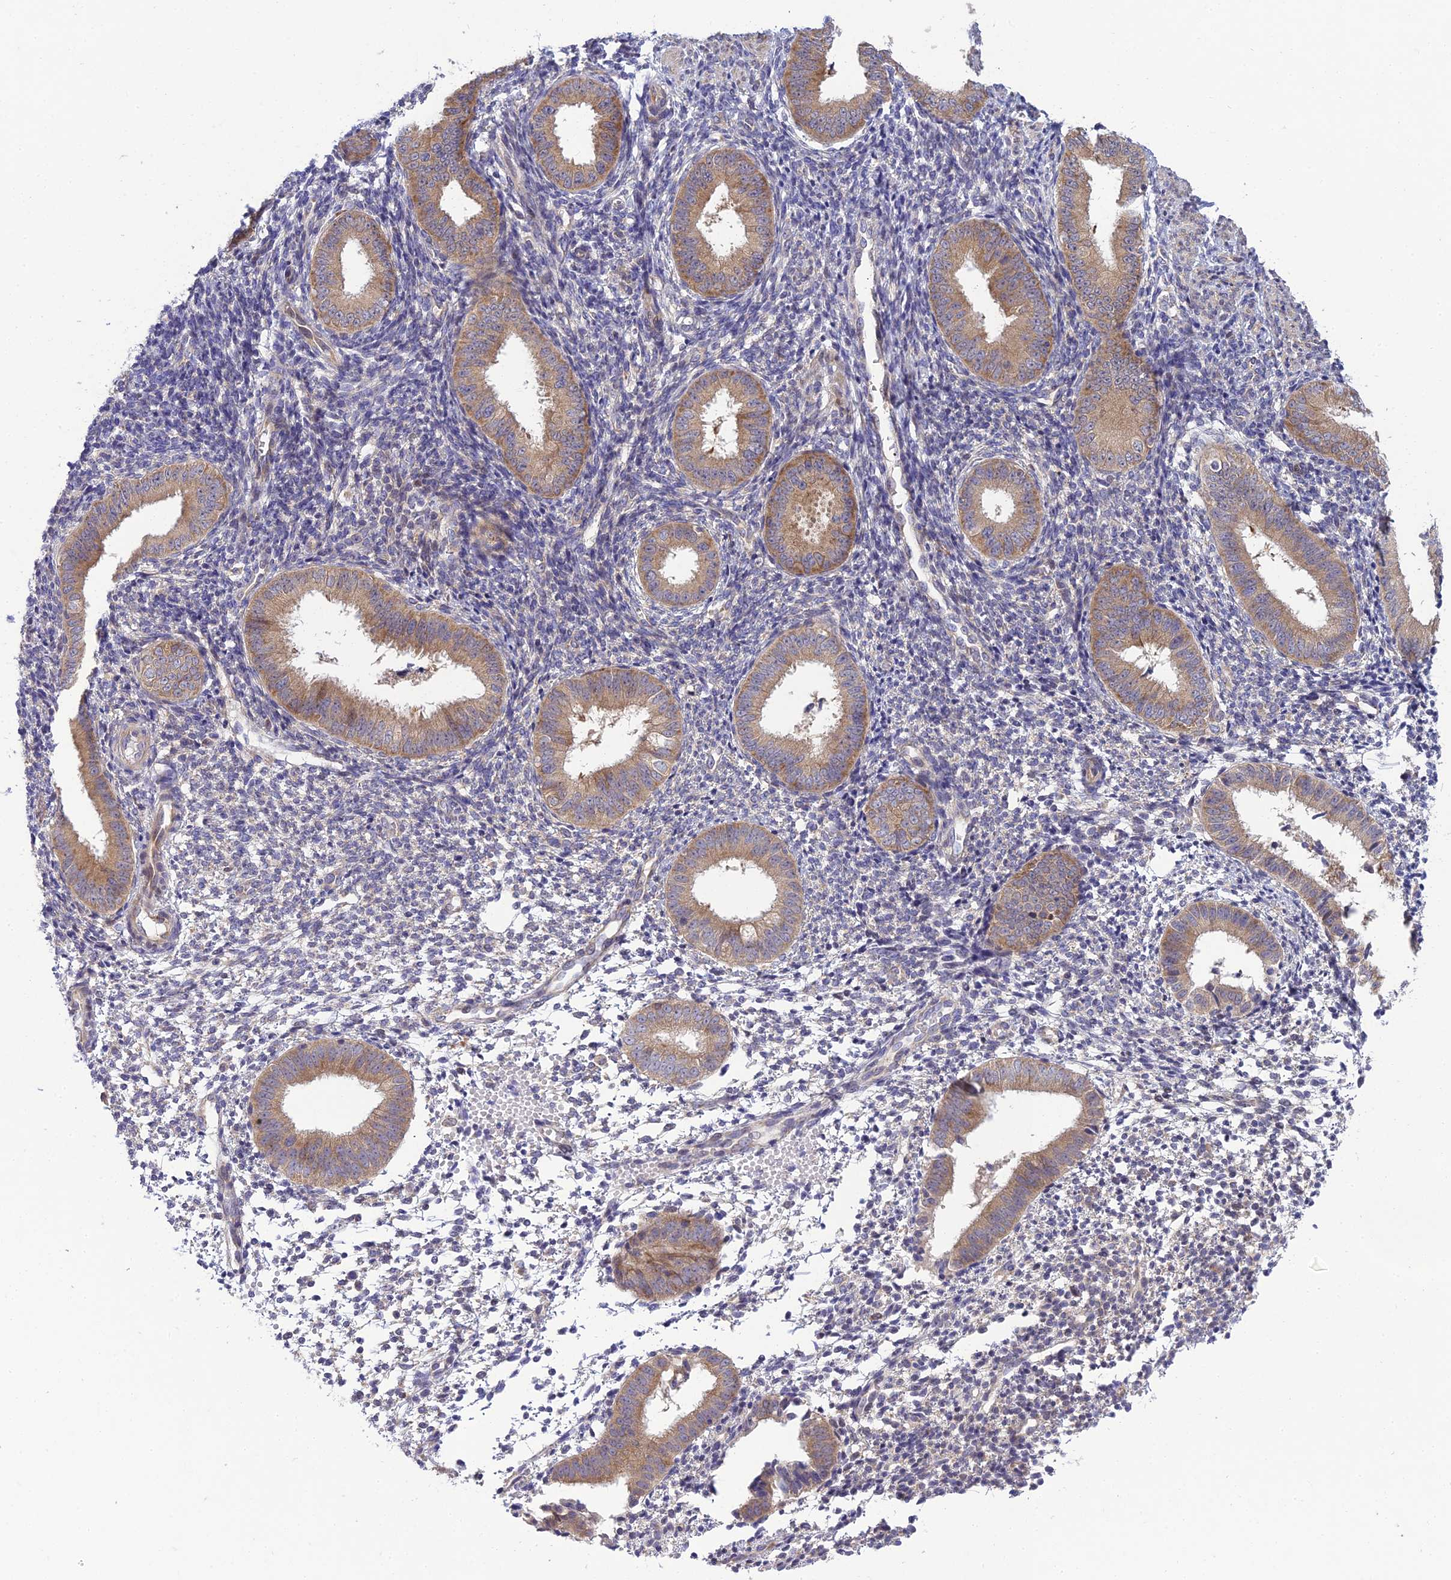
{"staining": {"intensity": "weak", "quantity": "<25%", "location": "cytoplasmic/membranous"}, "tissue": "endometrium", "cell_type": "Cells in endometrial stroma", "image_type": "normal", "snomed": [{"axis": "morphology", "description": "Normal tissue, NOS"}, {"axis": "topography", "description": "Uterus"}, {"axis": "topography", "description": "Endometrium"}], "caption": "This is an immunohistochemistry micrograph of unremarkable human endometrium. There is no positivity in cells in endometrial stroma.", "gene": "CLCN7", "patient": {"sex": "female", "age": 48}}